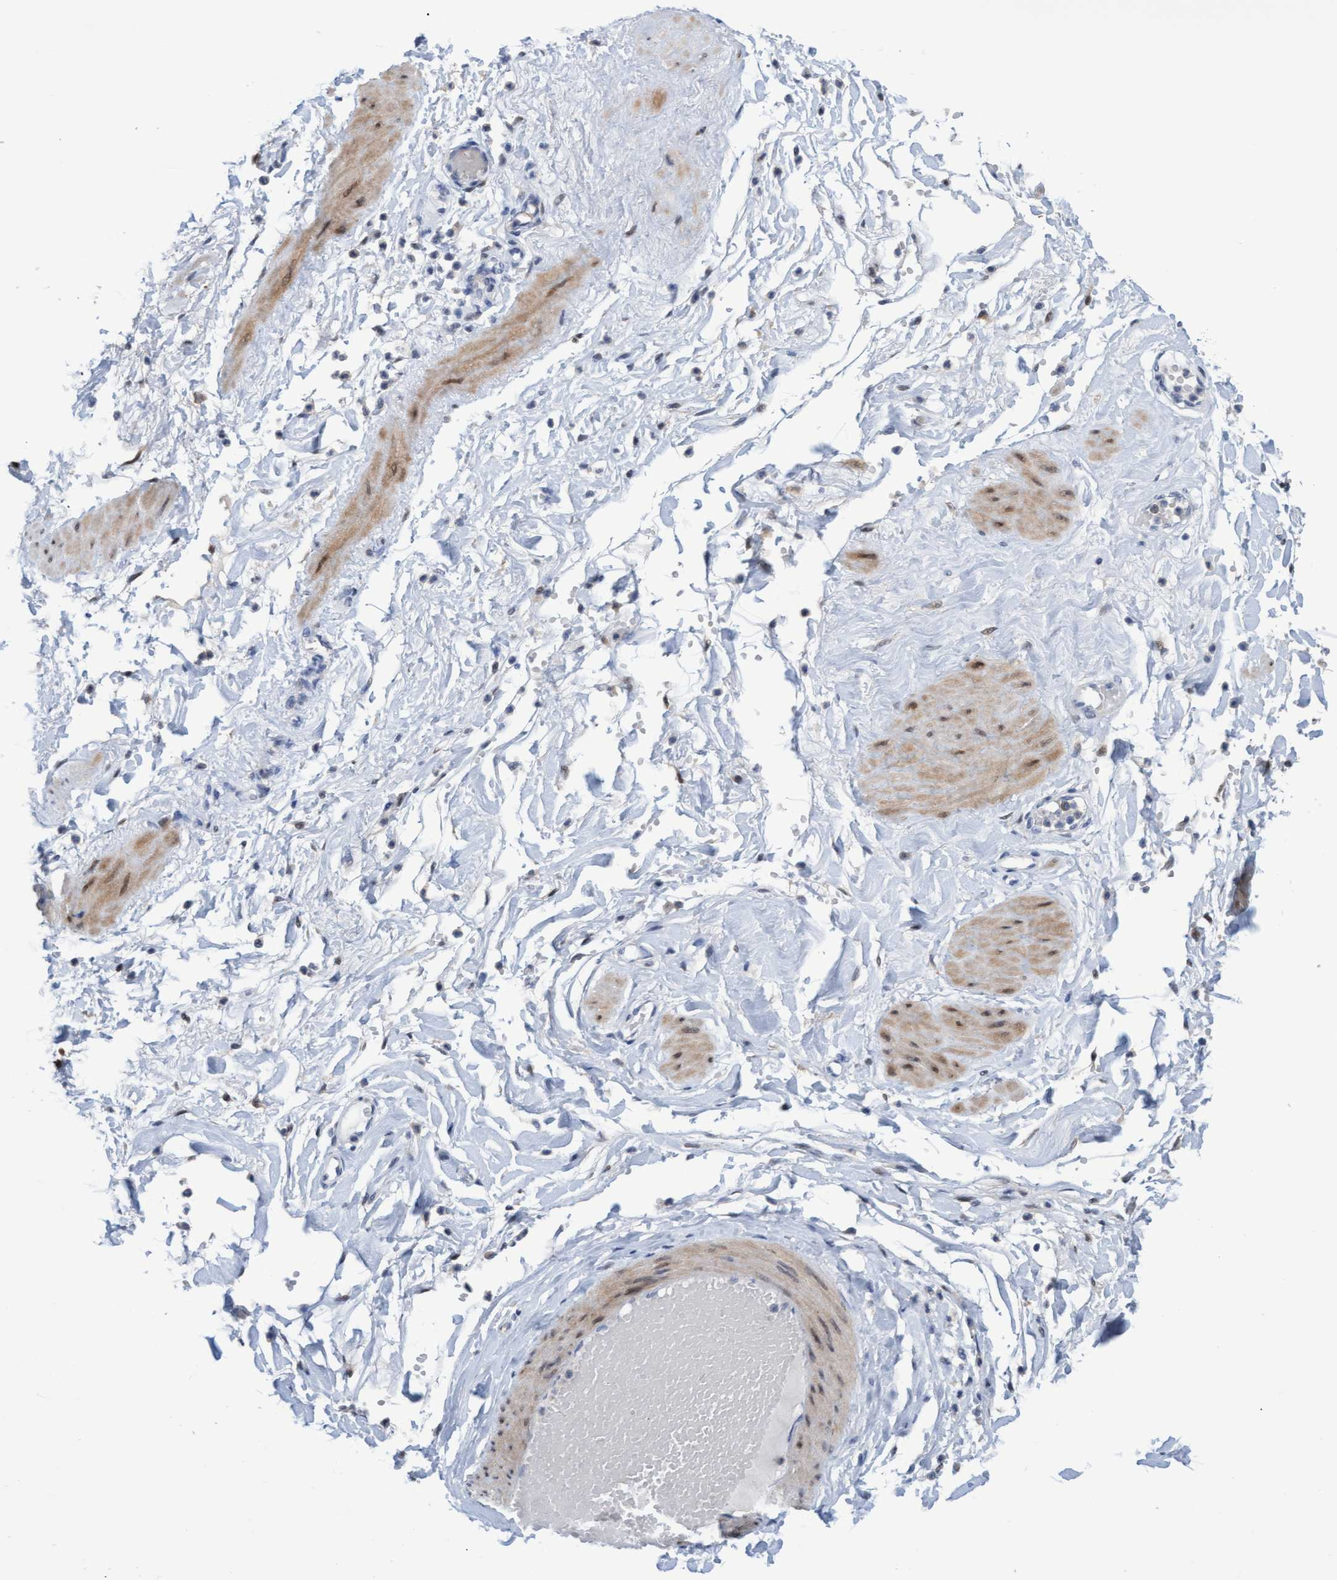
{"staining": {"intensity": "weak", "quantity": "<25%", "location": "cytoplasmic/membranous"}, "tissue": "adipose tissue", "cell_type": "Adipocytes", "image_type": "normal", "snomed": [{"axis": "morphology", "description": "Normal tissue, NOS"}, {"axis": "topography", "description": "Soft tissue"}], "caption": "High magnification brightfield microscopy of normal adipose tissue stained with DAB (3,3'-diaminobenzidine) (brown) and counterstained with hematoxylin (blue): adipocytes show no significant staining.", "gene": "PINX1", "patient": {"sex": "male", "age": 72}}